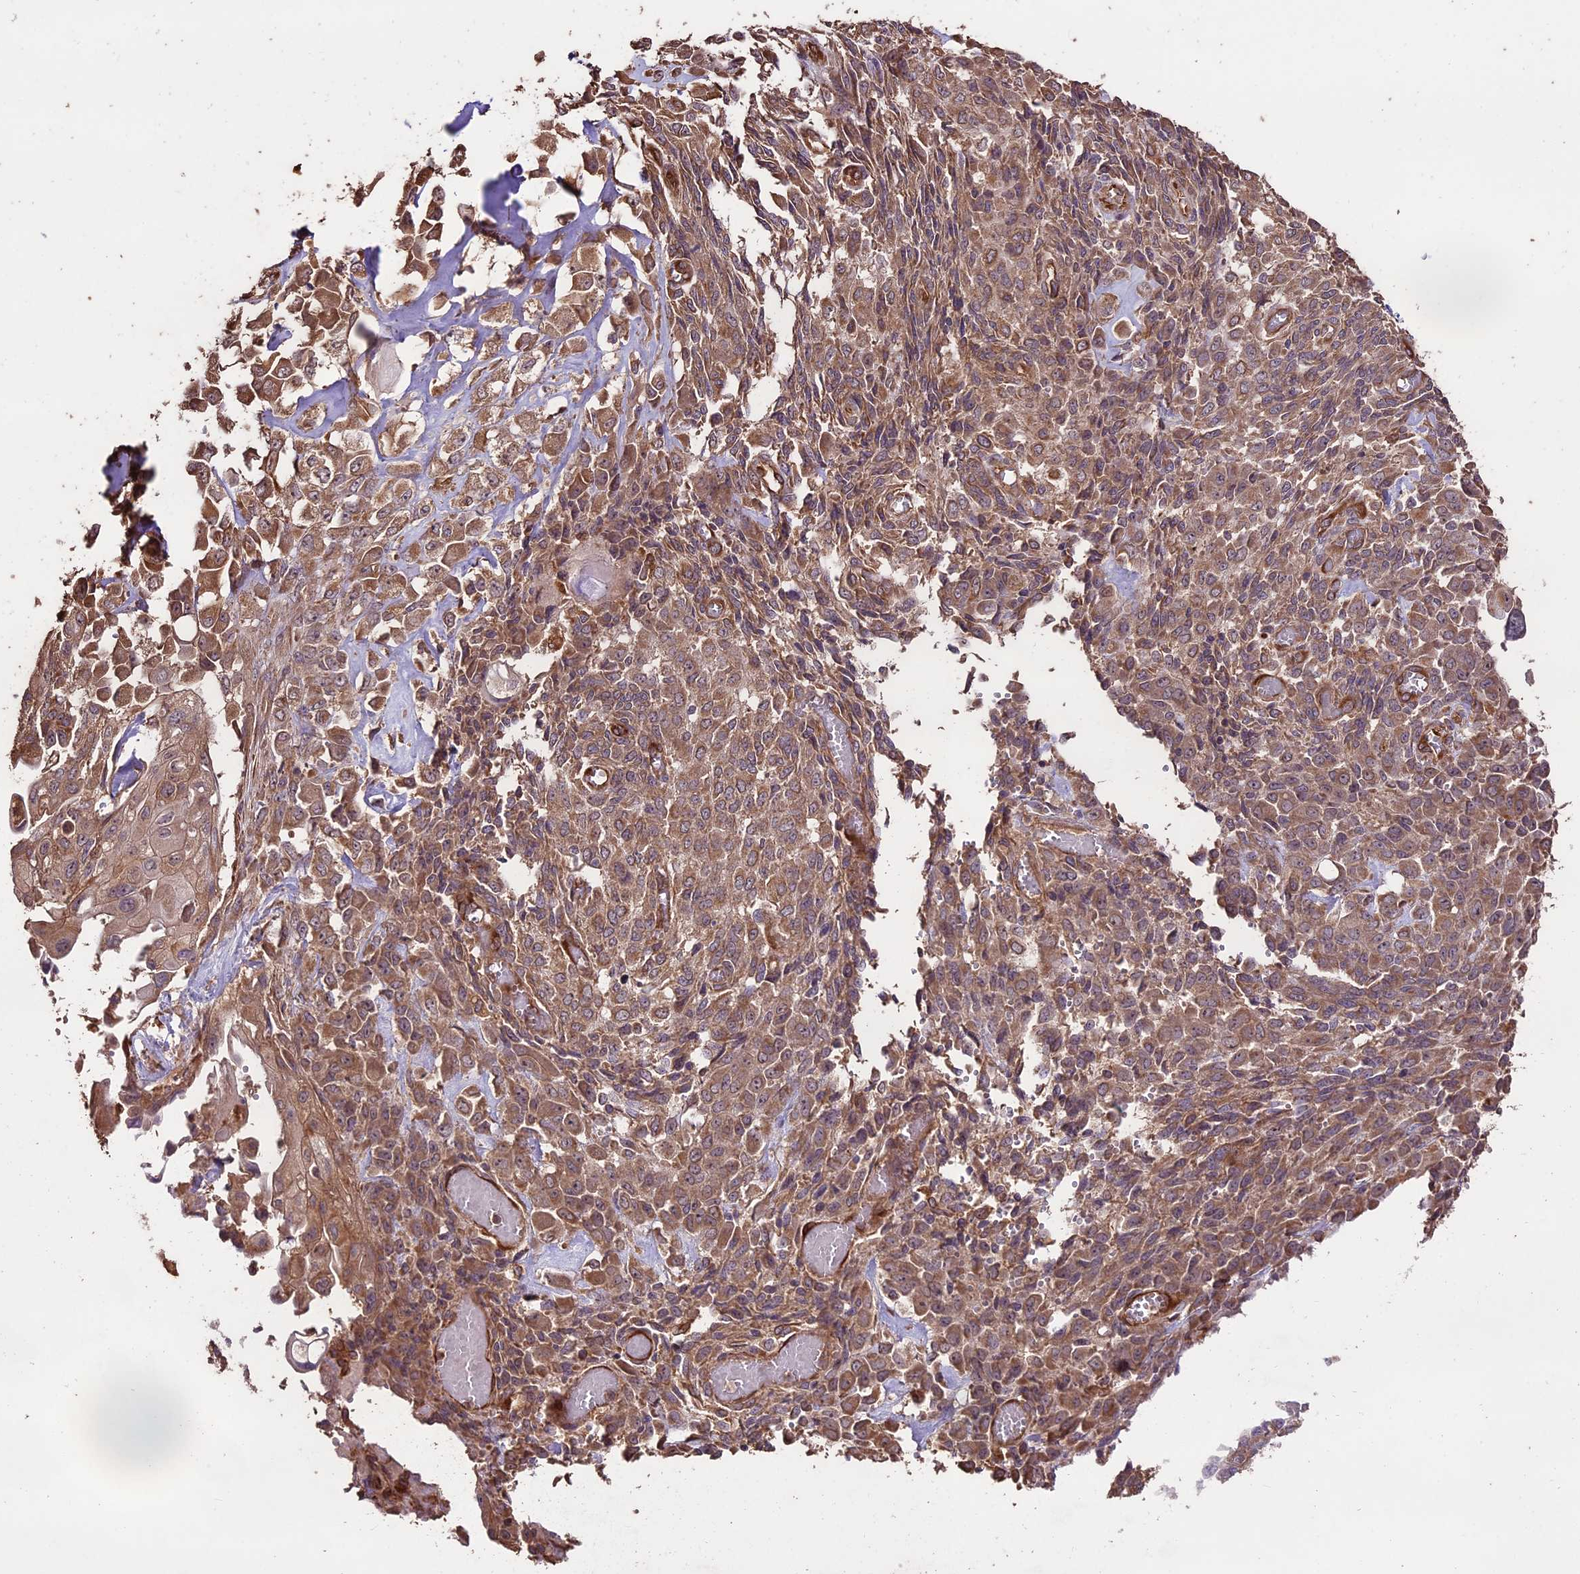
{"staining": {"intensity": "moderate", "quantity": ">75%", "location": "cytoplasmic/membranous"}, "tissue": "endometrial cancer", "cell_type": "Tumor cells", "image_type": "cancer", "snomed": [{"axis": "morphology", "description": "Adenocarcinoma, NOS"}, {"axis": "topography", "description": "Endometrium"}], "caption": "Moderate cytoplasmic/membranous protein positivity is identified in about >75% of tumor cells in adenocarcinoma (endometrial).", "gene": "TTLL10", "patient": {"sex": "female", "age": 32}}